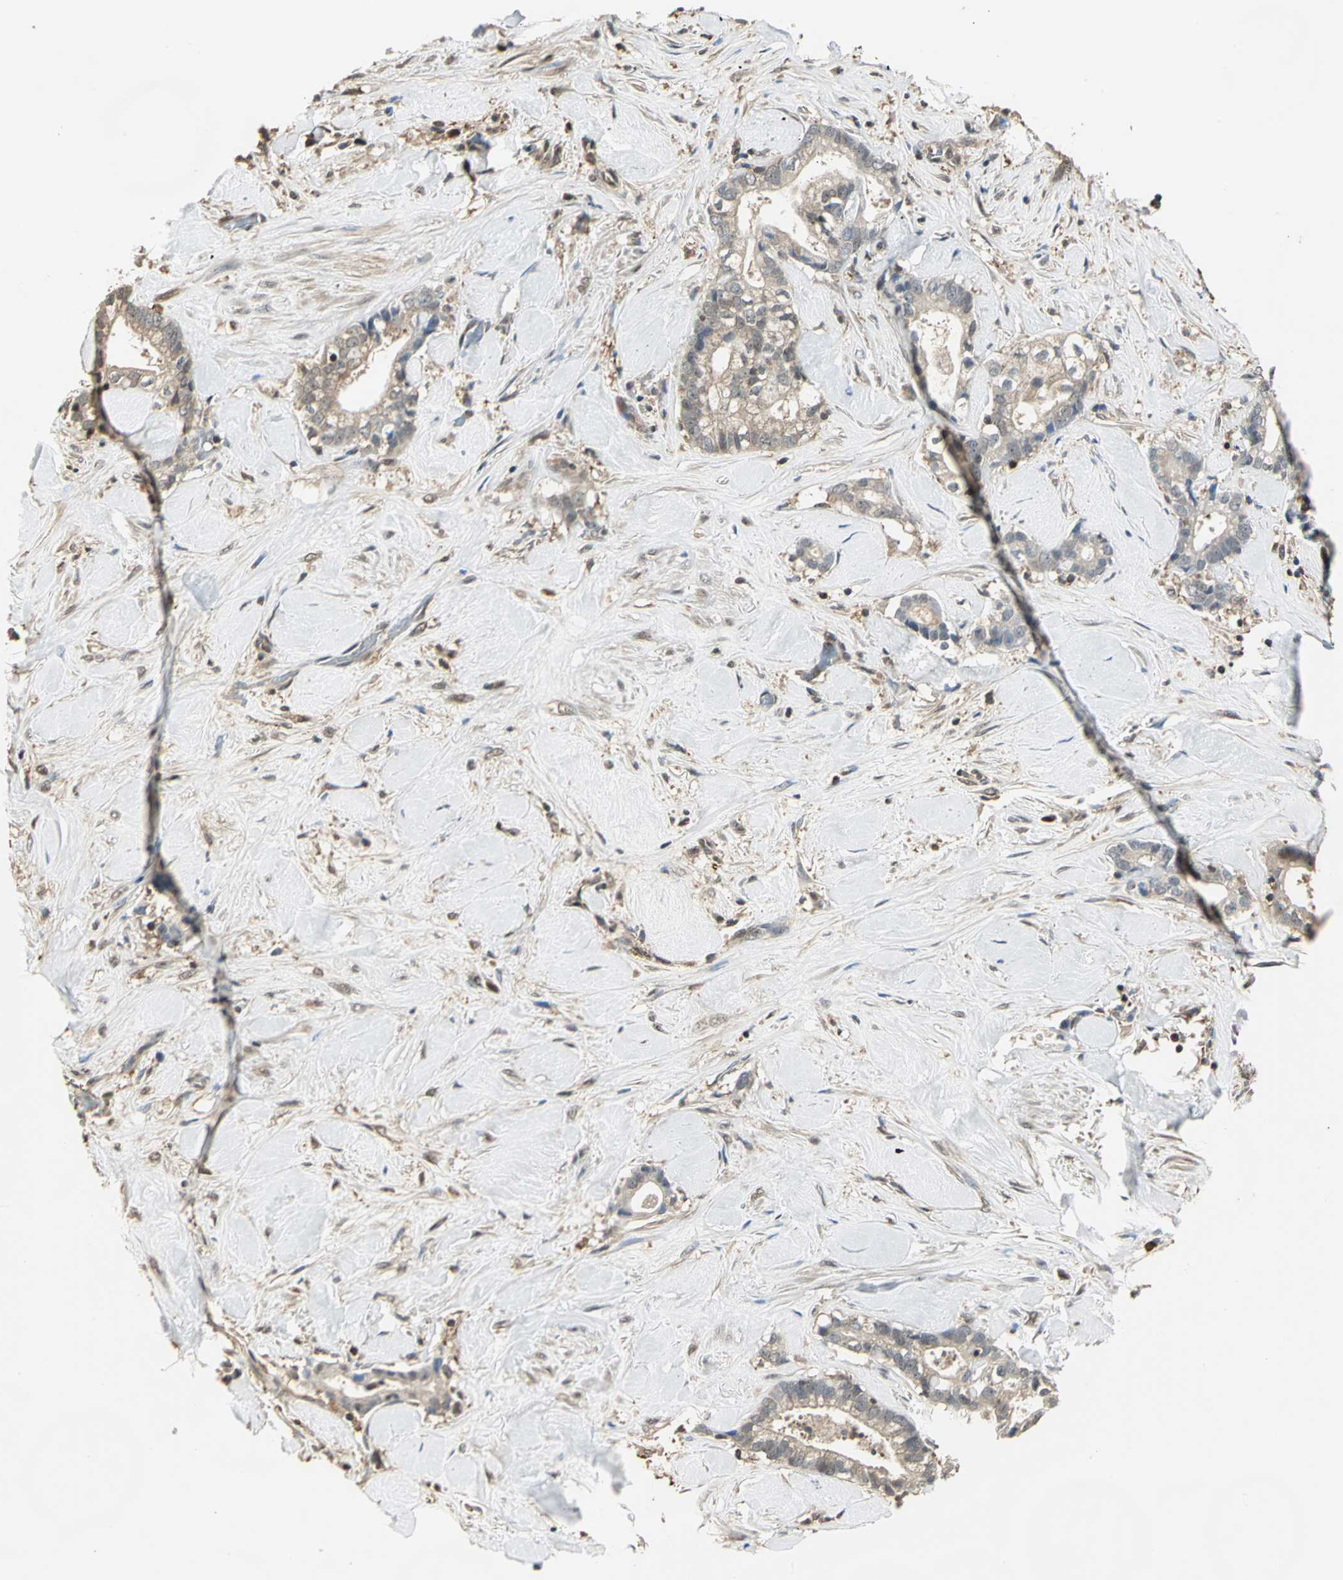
{"staining": {"intensity": "weak", "quantity": ">75%", "location": "cytoplasmic/membranous"}, "tissue": "liver cancer", "cell_type": "Tumor cells", "image_type": "cancer", "snomed": [{"axis": "morphology", "description": "Cholangiocarcinoma"}, {"axis": "topography", "description": "Liver"}], "caption": "Brown immunohistochemical staining in liver cancer (cholangiocarcinoma) displays weak cytoplasmic/membranous staining in approximately >75% of tumor cells.", "gene": "PARK7", "patient": {"sex": "male", "age": 57}}